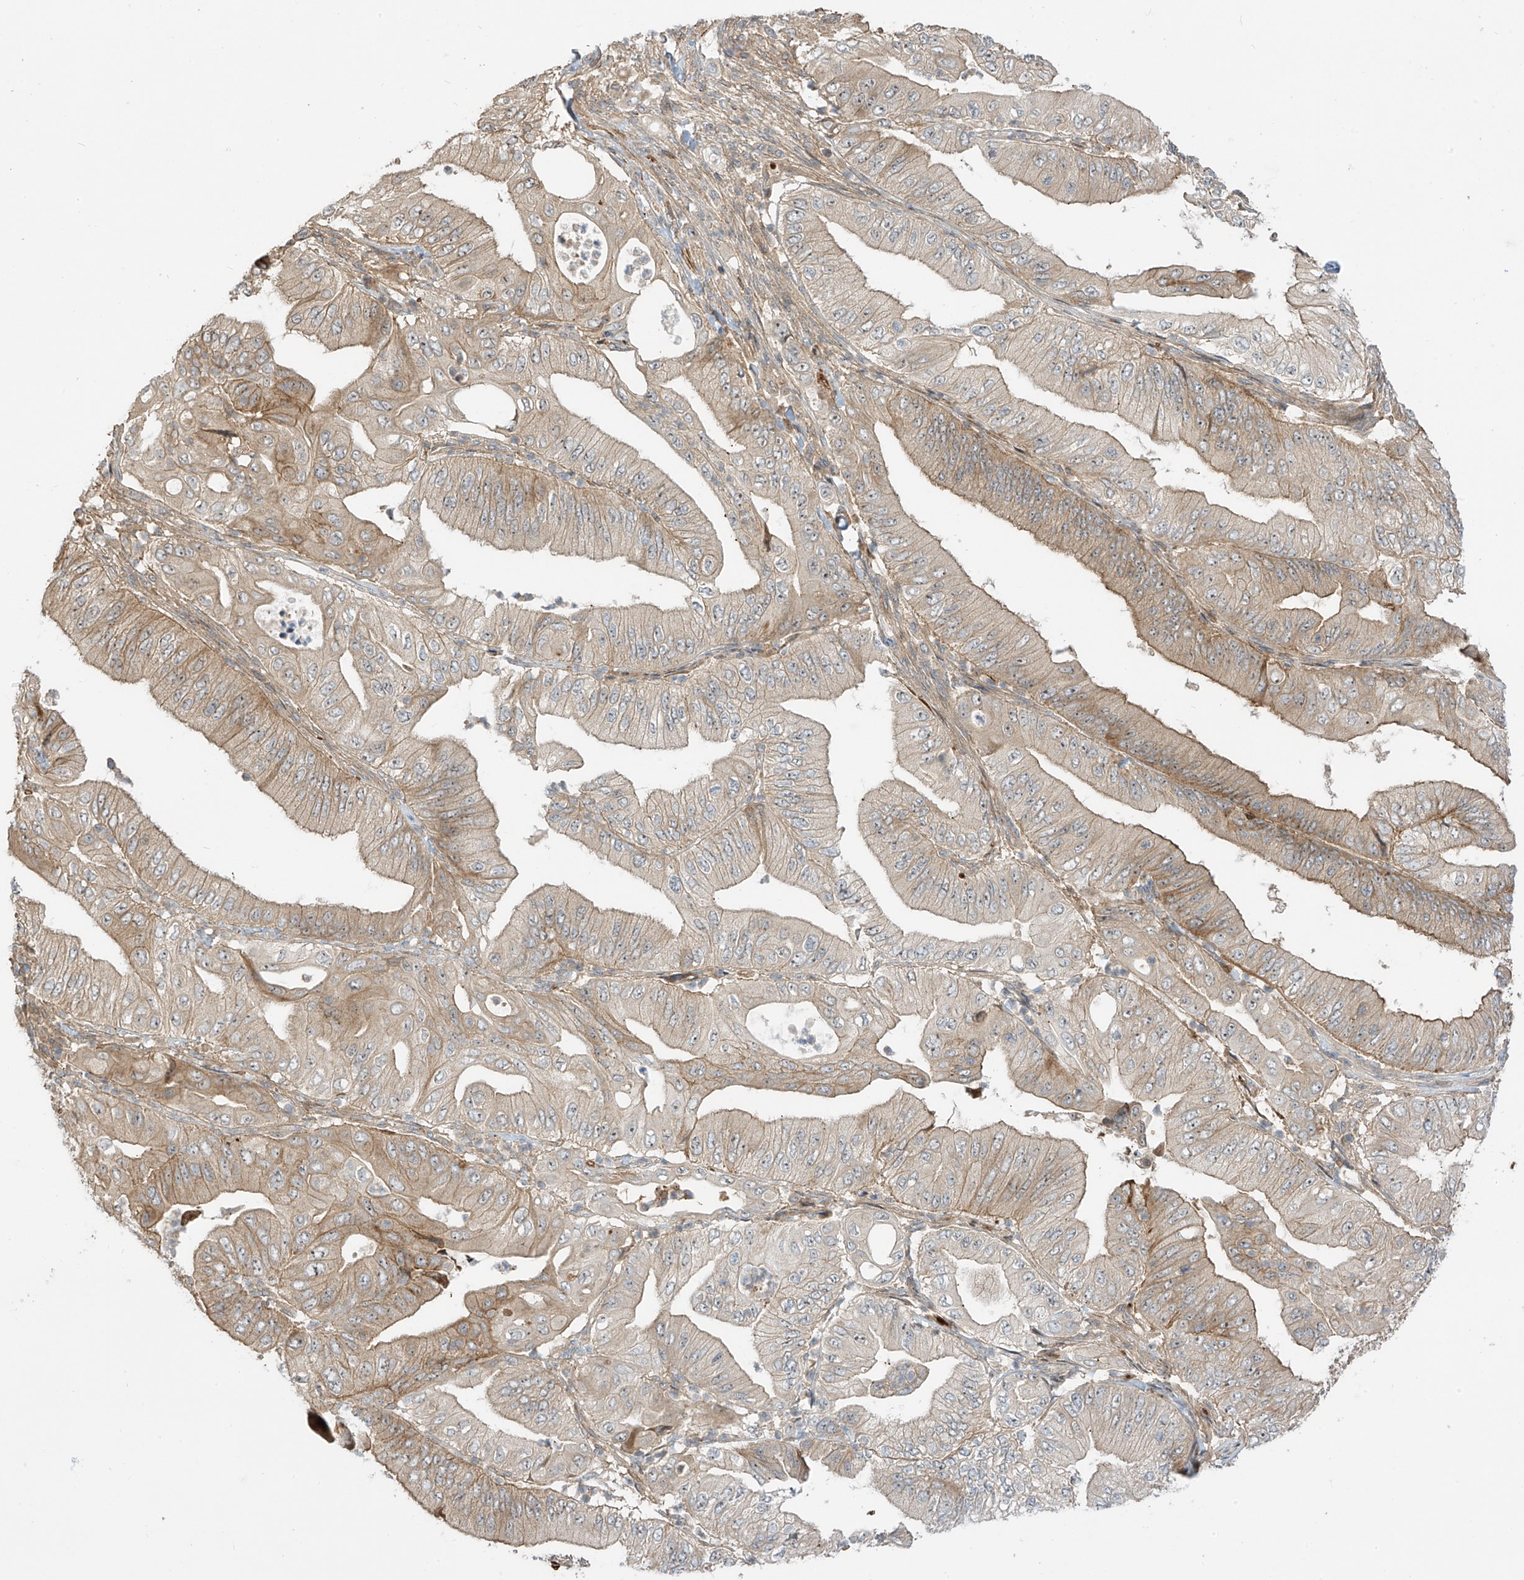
{"staining": {"intensity": "moderate", "quantity": "25%-75%", "location": "cytoplasmic/membranous"}, "tissue": "pancreatic cancer", "cell_type": "Tumor cells", "image_type": "cancer", "snomed": [{"axis": "morphology", "description": "Adenocarcinoma, NOS"}, {"axis": "topography", "description": "Pancreas"}], "caption": "Immunohistochemical staining of human pancreatic cancer (adenocarcinoma) displays moderate cytoplasmic/membranous protein staining in approximately 25%-75% of tumor cells.", "gene": "ENTR1", "patient": {"sex": "female", "age": 77}}